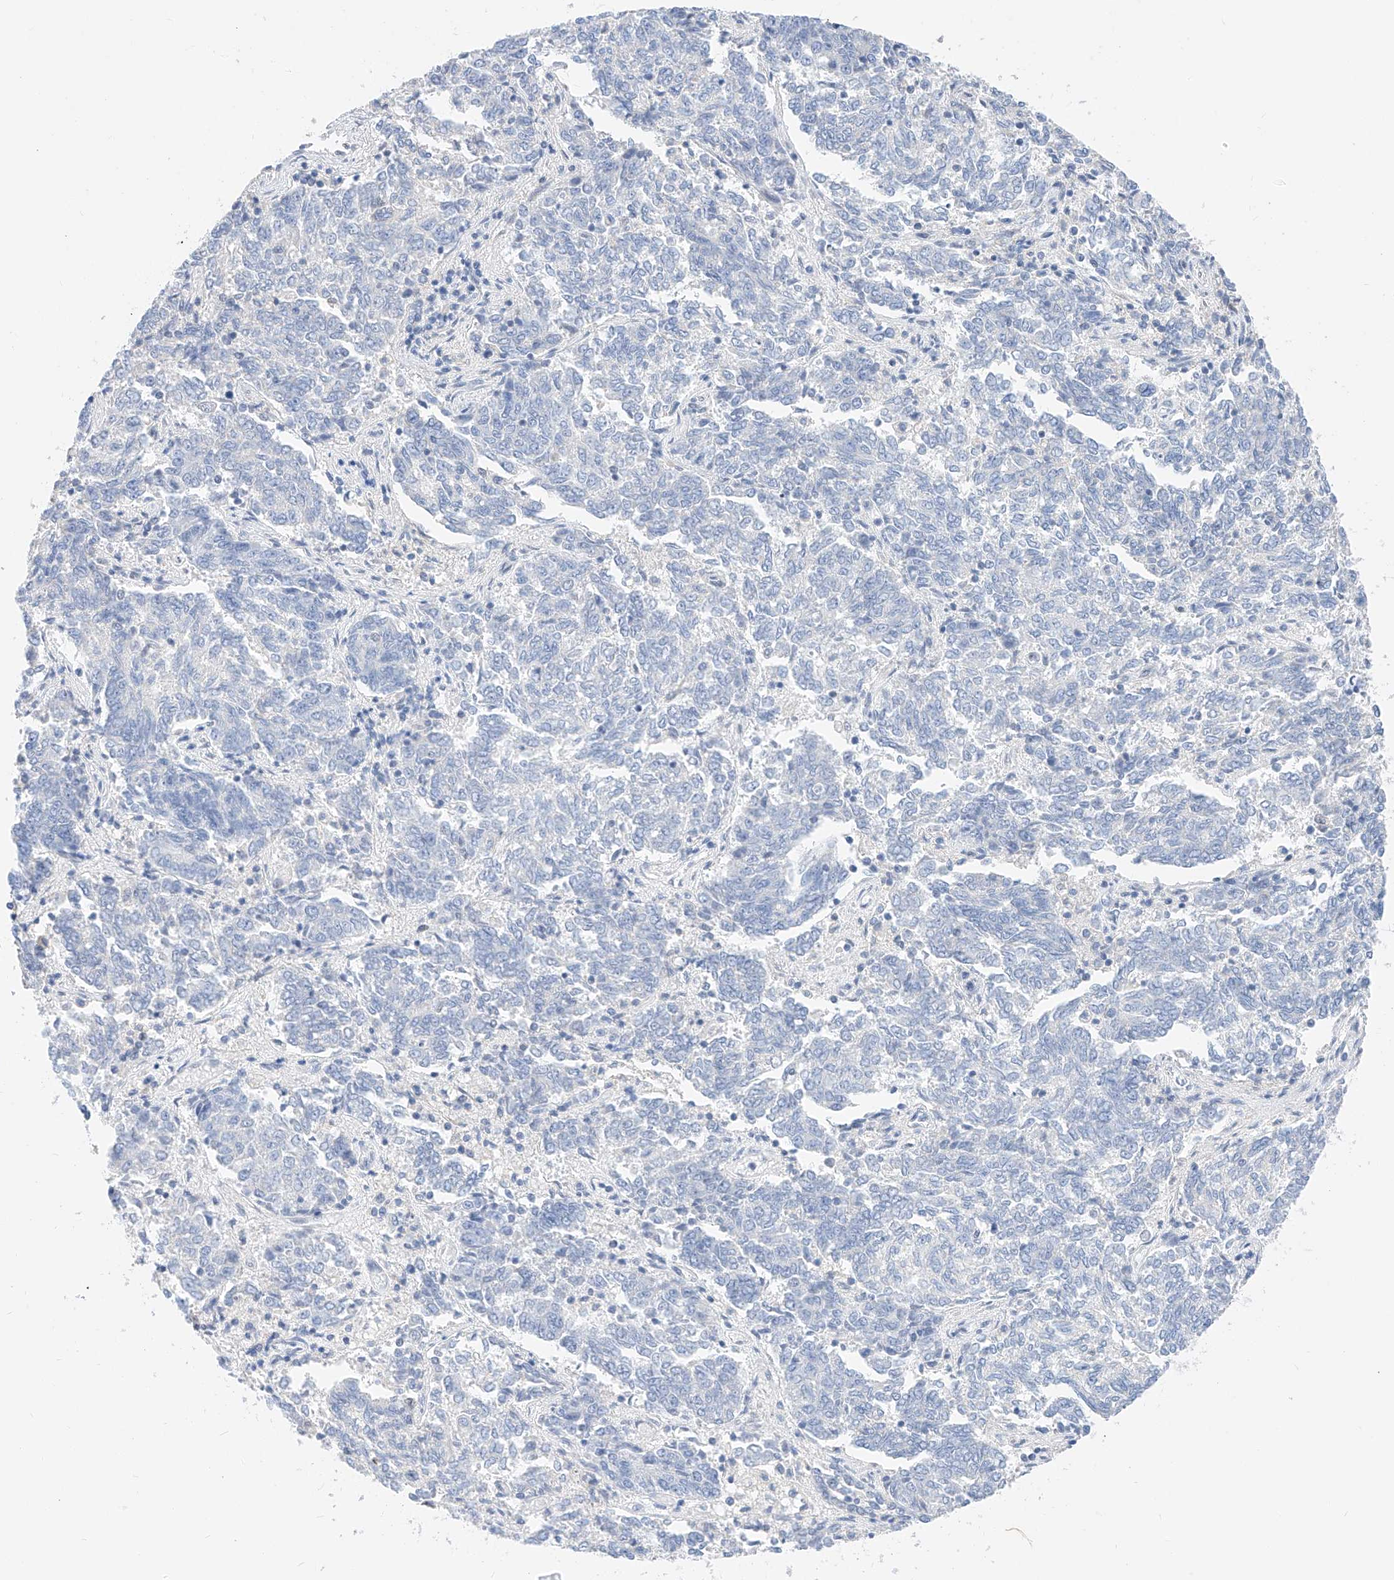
{"staining": {"intensity": "negative", "quantity": "none", "location": "none"}, "tissue": "endometrial cancer", "cell_type": "Tumor cells", "image_type": "cancer", "snomed": [{"axis": "morphology", "description": "Adenocarcinoma, NOS"}, {"axis": "topography", "description": "Endometrium"}], "caption": "Immunohistochemistry photomicrograph of neoplastic tissue: adenocarcinoma (endometrial) stained with DAB exhibits no significant protein staining in tumor cells.", "gene": "KCNJ1", "patient": {"sex": "female", "age": 80}}